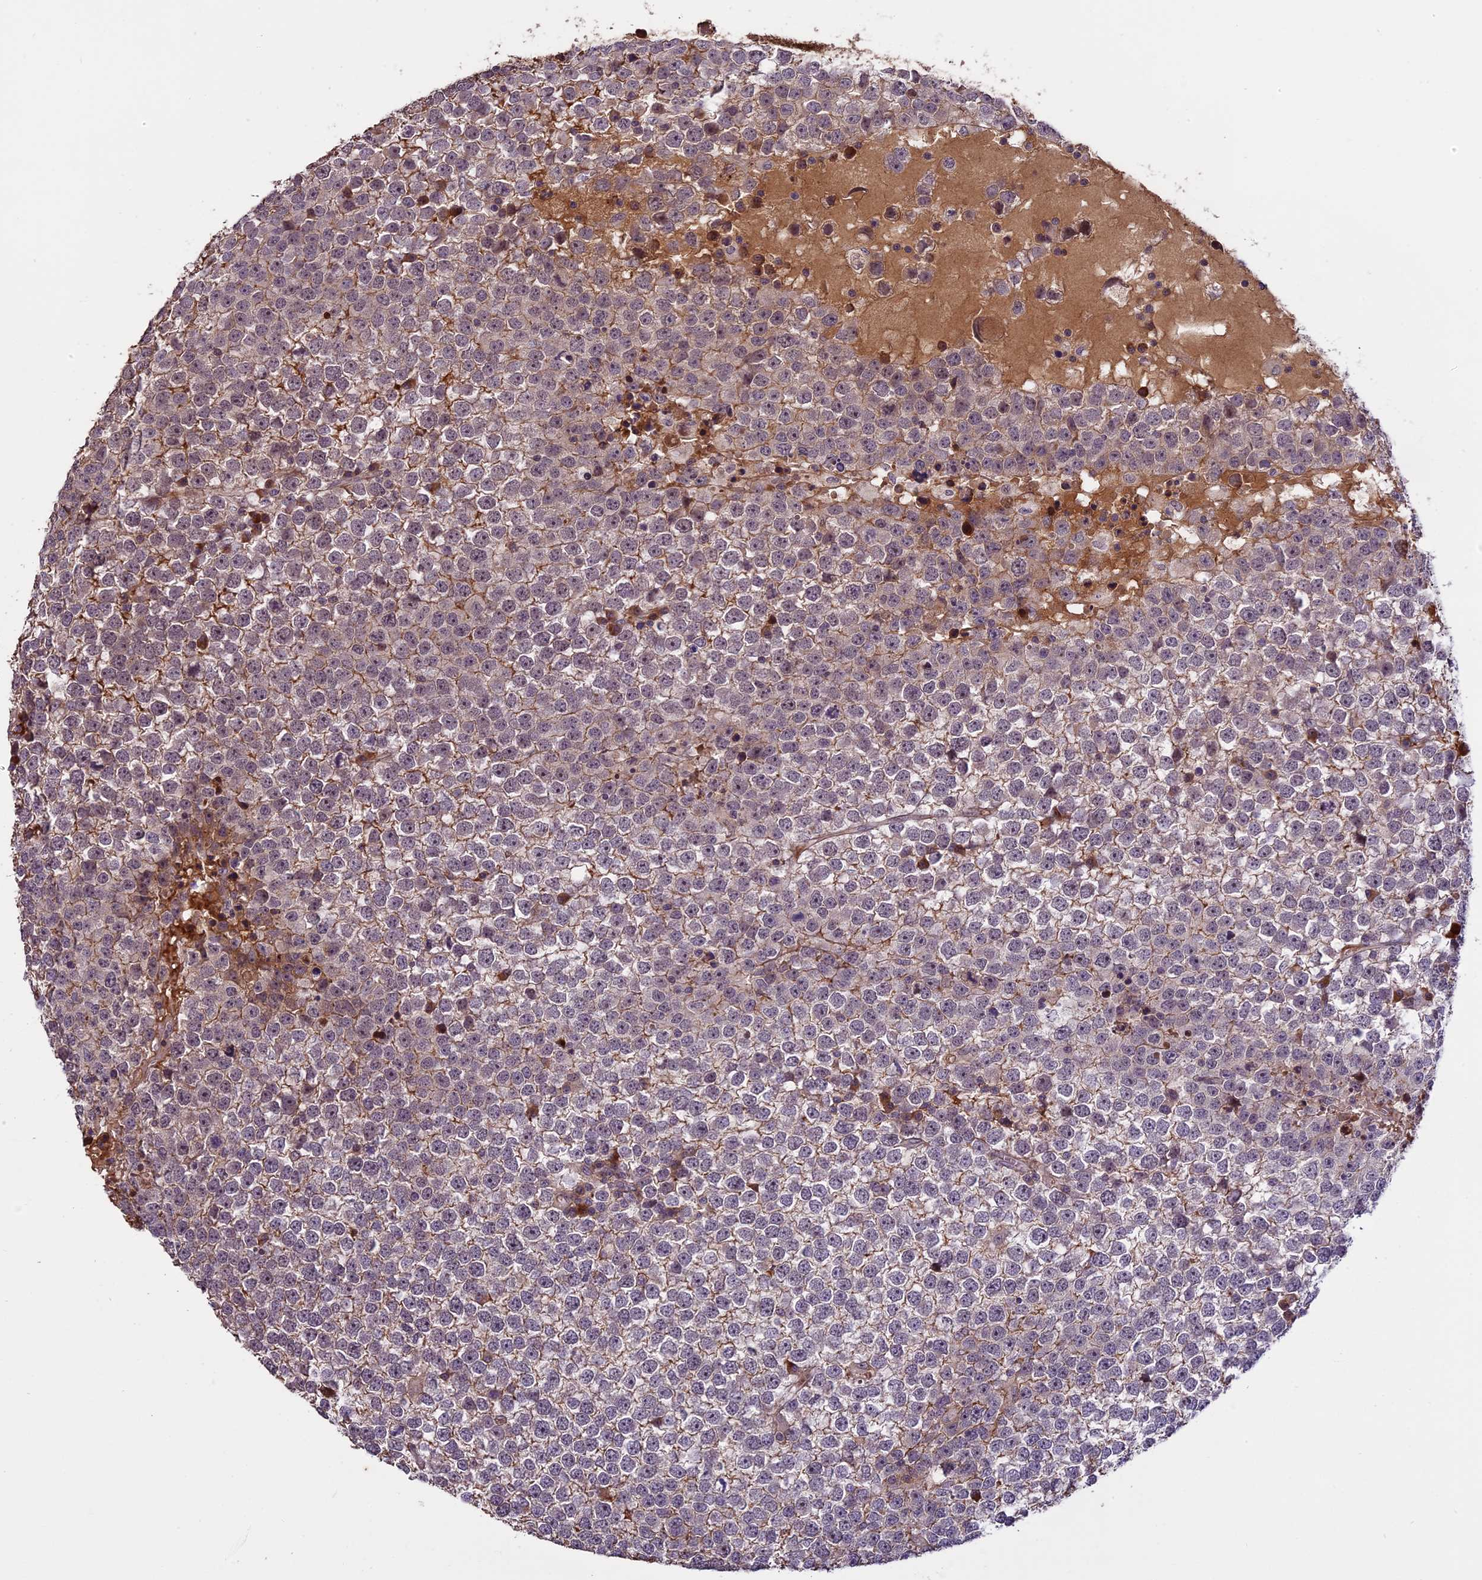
{"staining": {"intensity": "weak", "quantity": "25%-75%", "location": "cytoplasmic/membranous"}, "tissue": "testis cancer", "cell_type": "Tumor cells", "image_type": "cancer", "snomed": [{"axis": "morphology", "description": "Seminoma, NOS"}, {"axis": "topography", "description": "Testis"}], "caption": "Weak cytoplasmic/membranous protein expression is seen in approximately 25%-75% of tumor cells in testis cancer (seminoma).", "gene": "ENHO", "patient": {"sex": "male", "age": 65}}